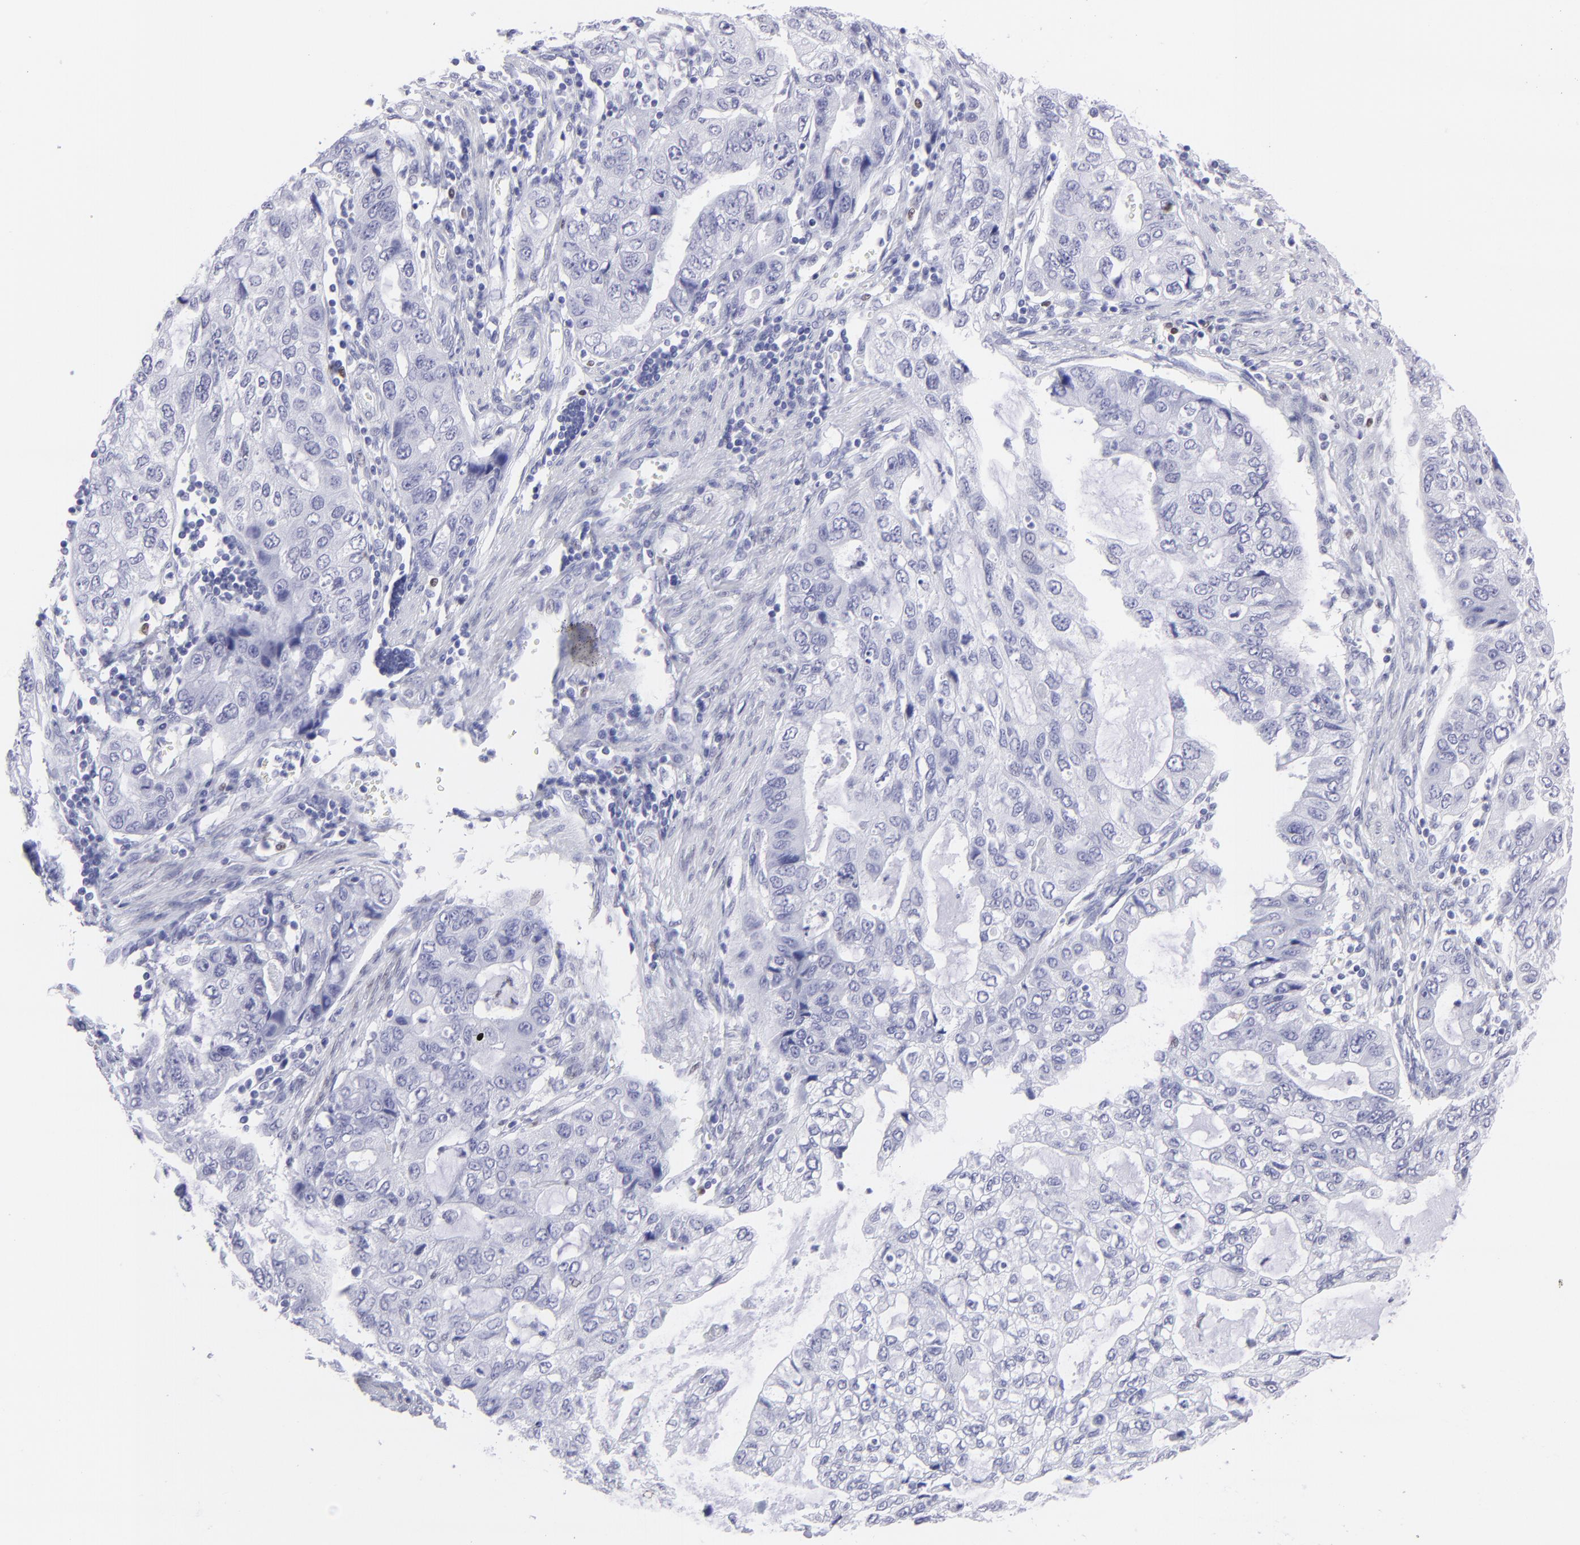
{"staining": {"intensity": "negative", "quantity": "none", "location": "none"}, "tissue": "stomach cancer", "cell_type": "Tumor cells", "image_type": "cancer", "snomed": [{"axis": "morphology", "description": "Adenocarcinoma, NOS"}, {"axis": "topography", "description": "Stomach, upper"}], "caption": "Stomach cancer (adenocarcinoma) was stained to show a protein in brown. There is no significant expression in tumor cells.", "gene": "MITF", "patient": {"sex": "female", "age": 52}}